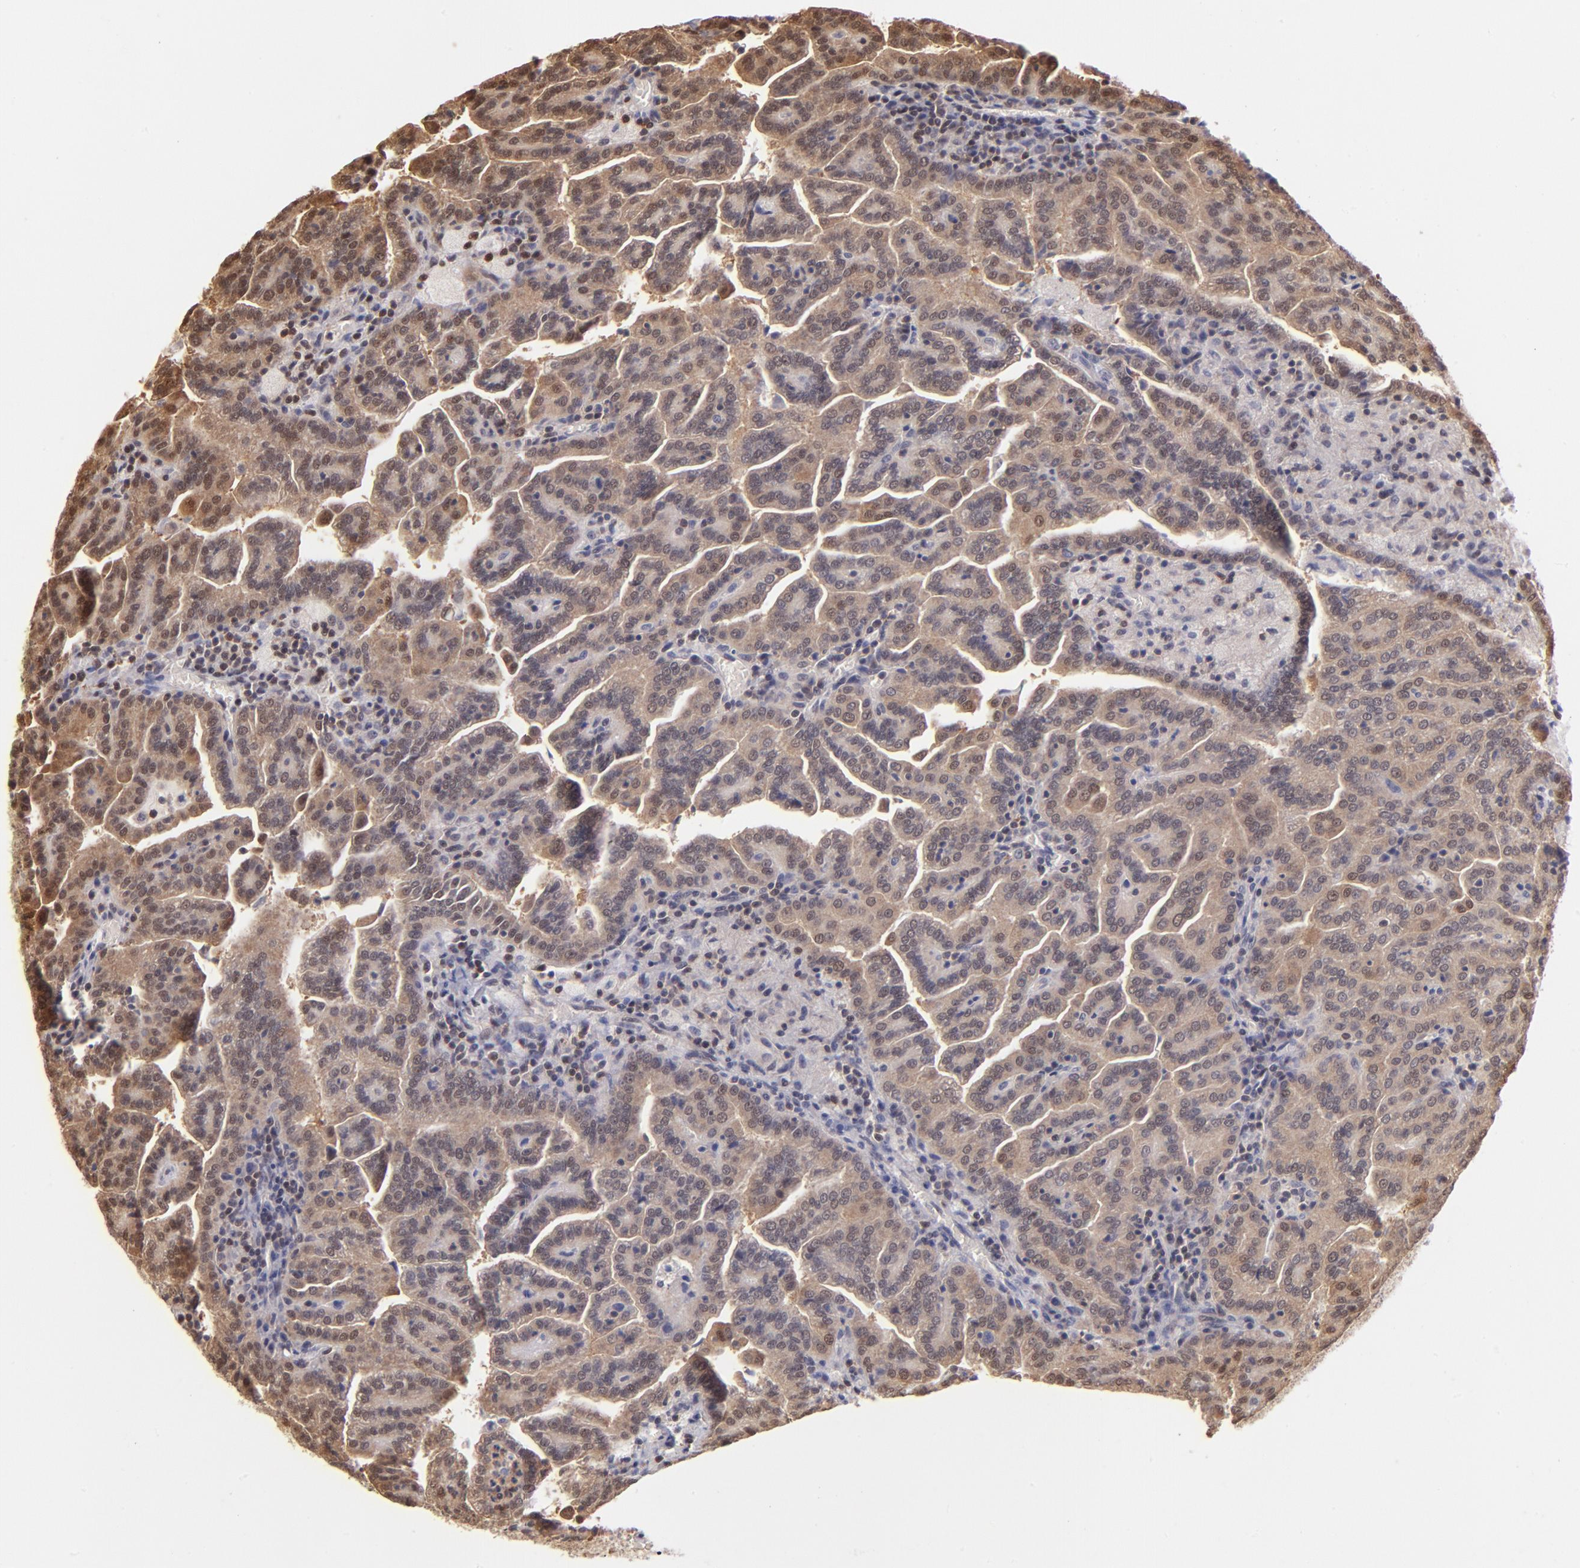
{"staining": {"intensity": "moderate", "quantity": ">75%", "location": "cytoplasmic/membranous,nuclear"}, "tissue": "renal cancer", "cell_type": "Tumor cells", "image_type": "cancer", "snomed": [{"axis": "morphology", "description": "Adenocarcinoma, NOS"}, {"axis": "topography", "description": "Kidney"}], "caption": "Immunohistochemical staining of adenocarcinoma (renal) reveals moderate cytoplasmic/membranous and nuclear protein expression in about >75% of tumor cells.", "gene": "YWHAB", "patient": {"sex": "male", "age": 61}}